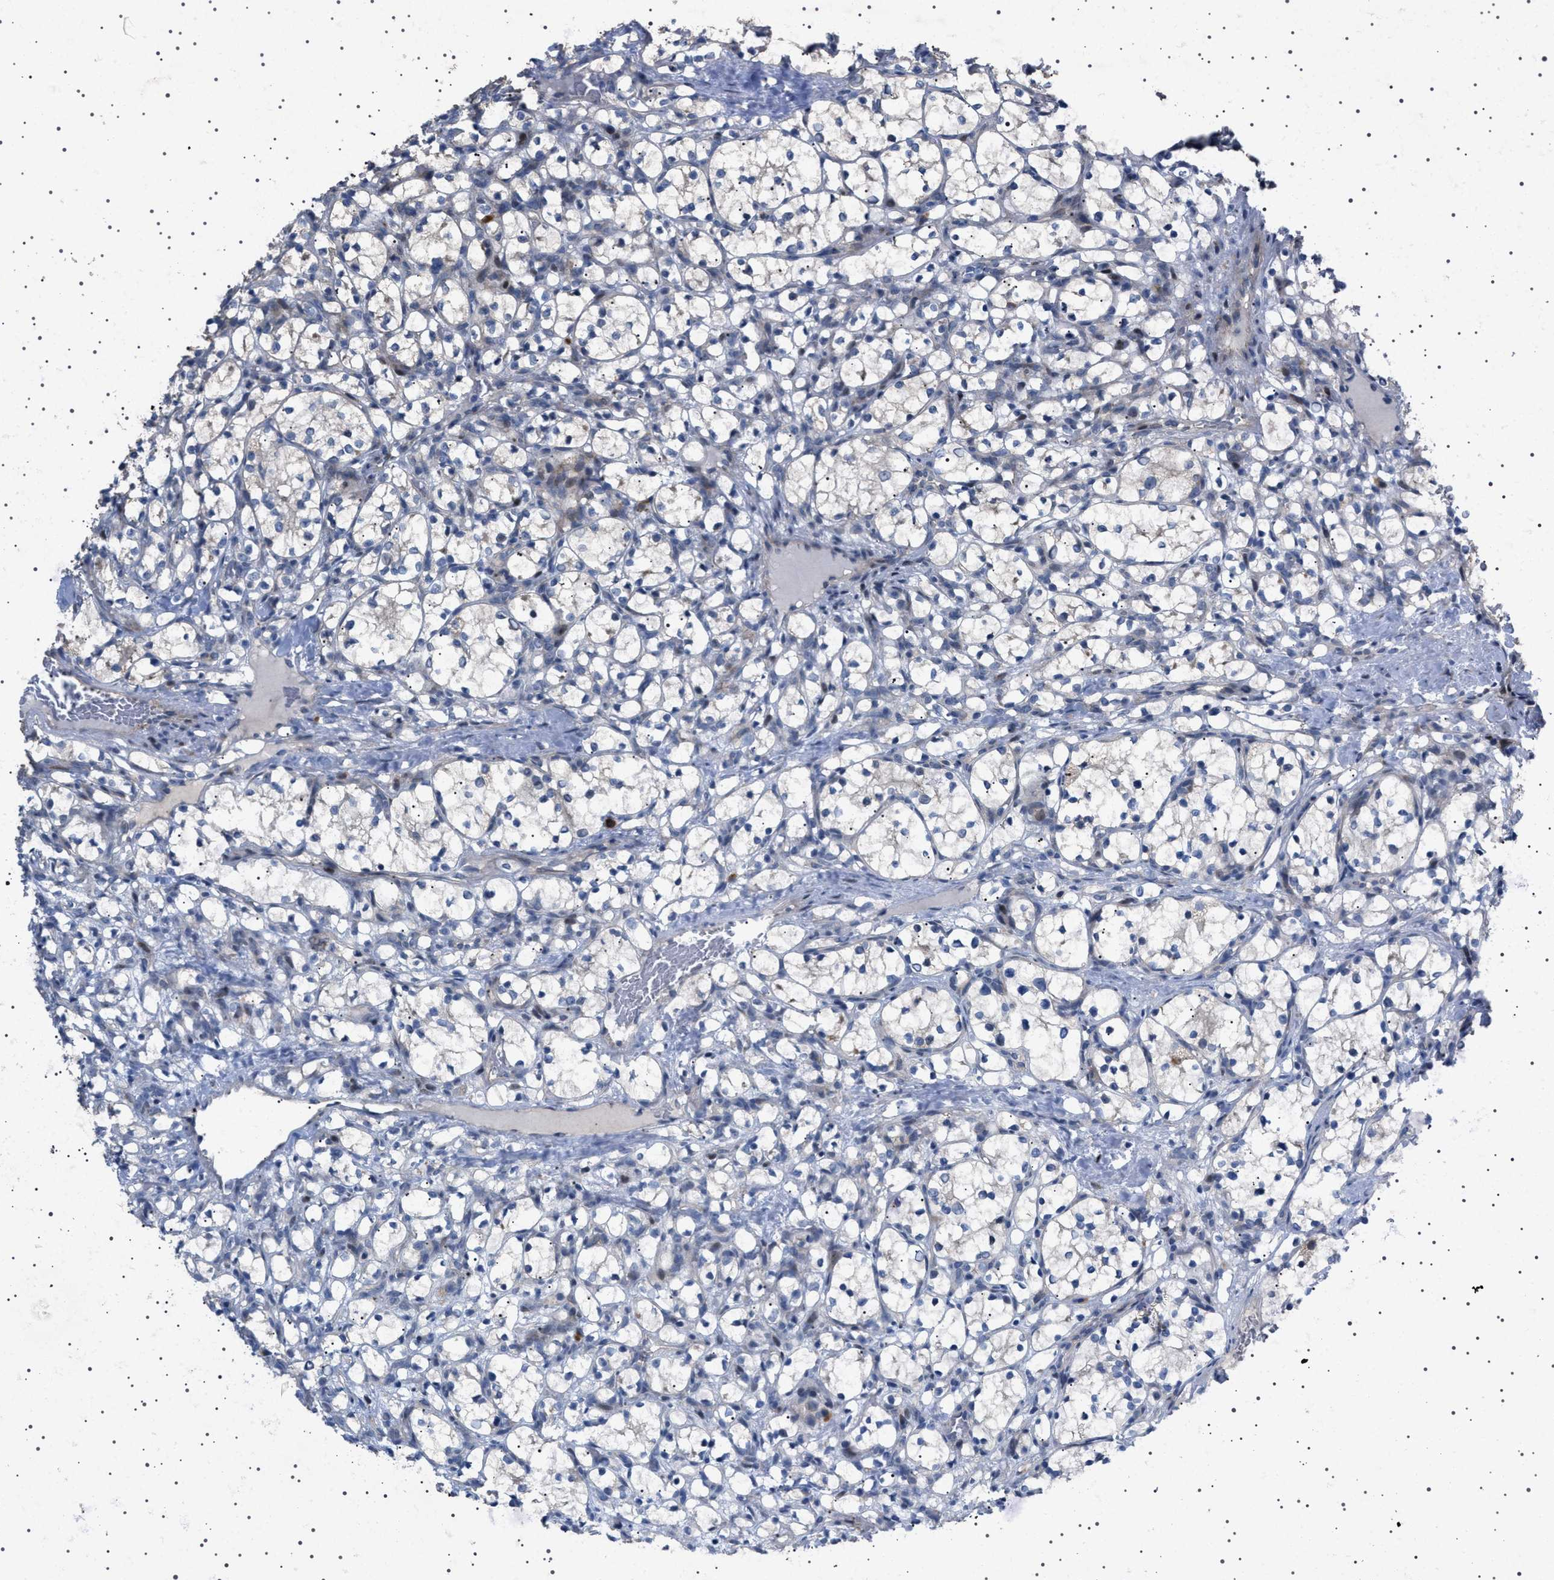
{"staining": {"intensity": "negative", "quantity": "none", "location": "none"}, "tissue": "renal cancer", "cell_type": "Tumor cells", "image_type": "cancer", "snomed": [{"axis": "morphology", "description": "Adenocarcinoma, NOS"}, {"axis": "topography", "description": "Kidney"}], "caption": "Photomicrograph shows no protein positivity in tumor cells of adenocarcinoma (renal) tissue.", "gene": "HTR1A", "patient": {"sex": "female", "age": 69}}